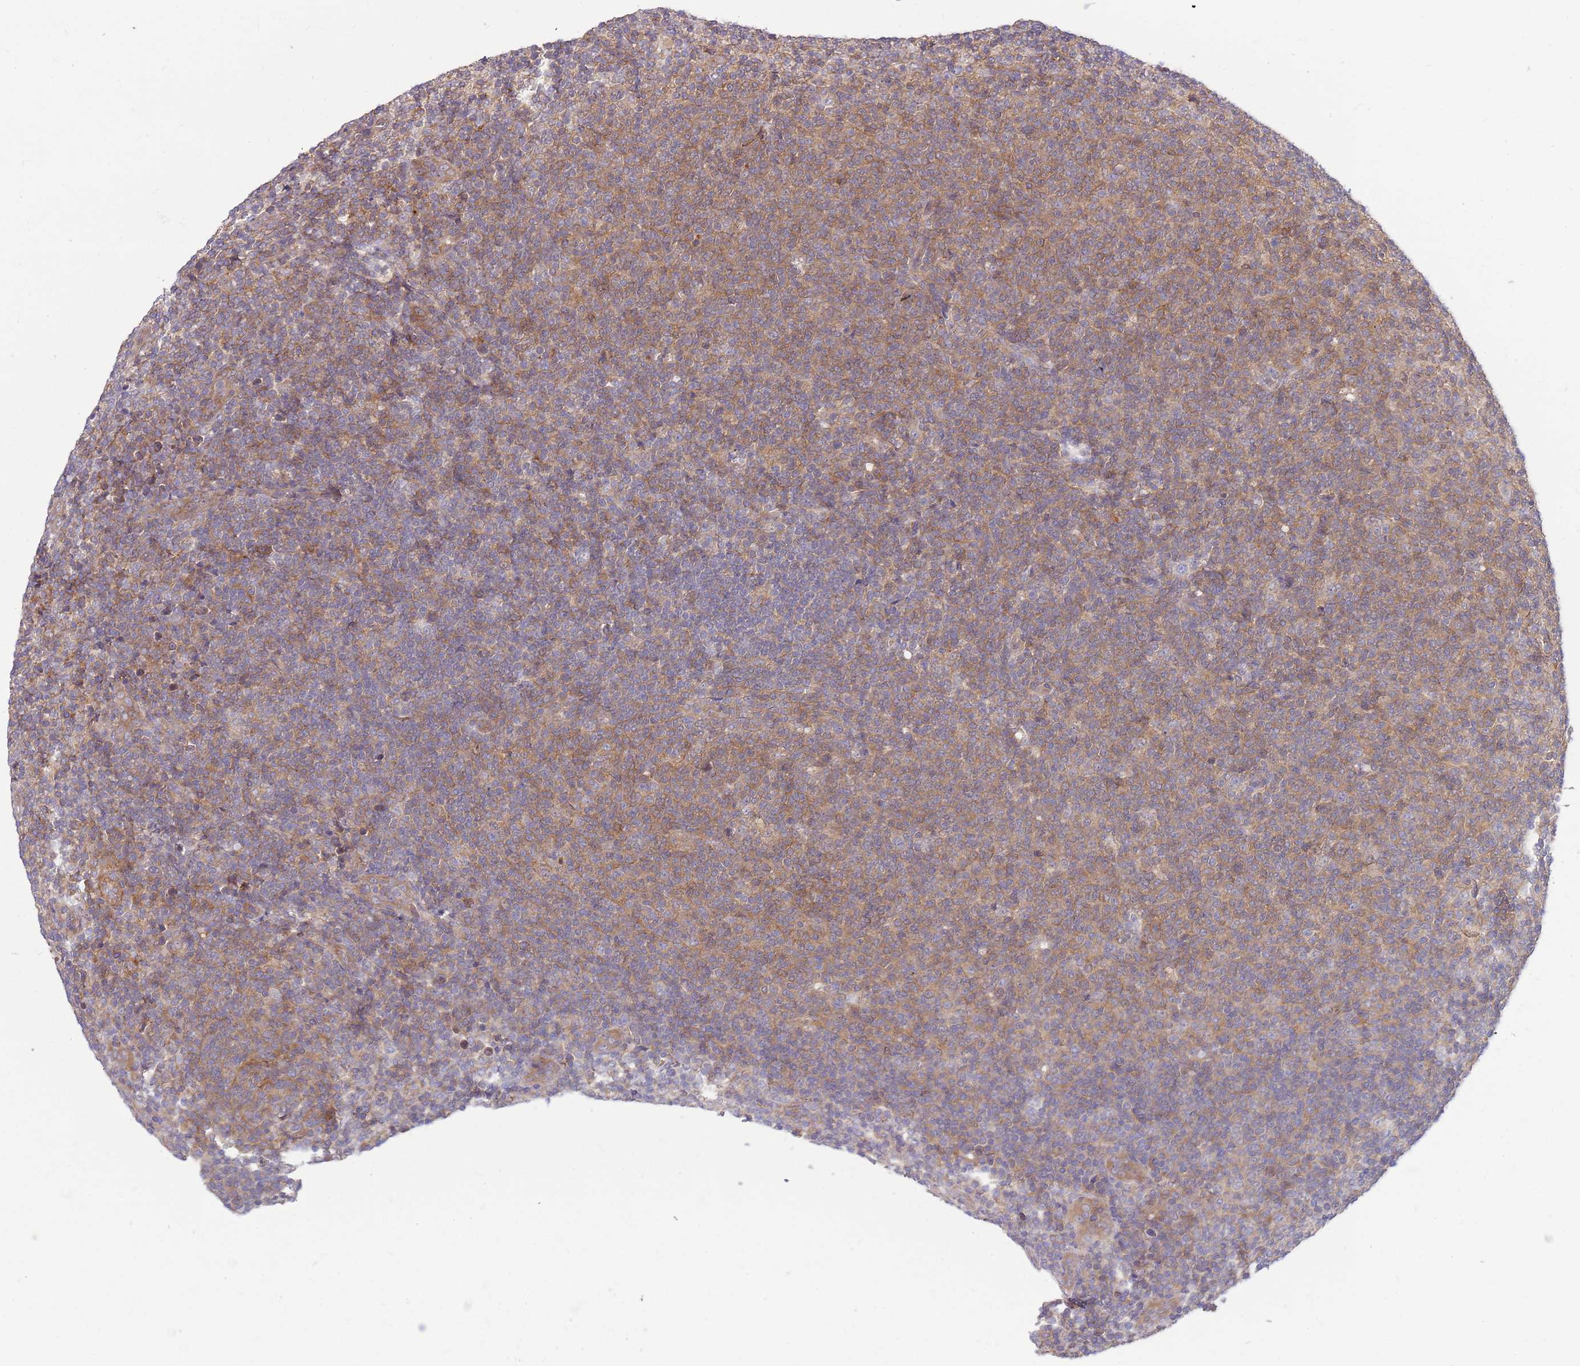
{"staining": {"intensity": "weak", "quantity": "<25%", "location": "cytoplasmic/membranous"}, "tissue": "lymphoma", "cell_type": "Tumor cells", "image_type": "cancer", "snomed": [{"axis": "morphology", "description": "Malignant lymphoma, non-Hodgkin's type, Low grade"}, {"axis": "topography", "description": "Lymph node"}], "caption": "Tumor cells are negative for brown protein staining in malignant lymphoma, non-Hodgkin's type (low-grade).", "gene": "MVD", "patient": {"sex": "male", "age": 66}}